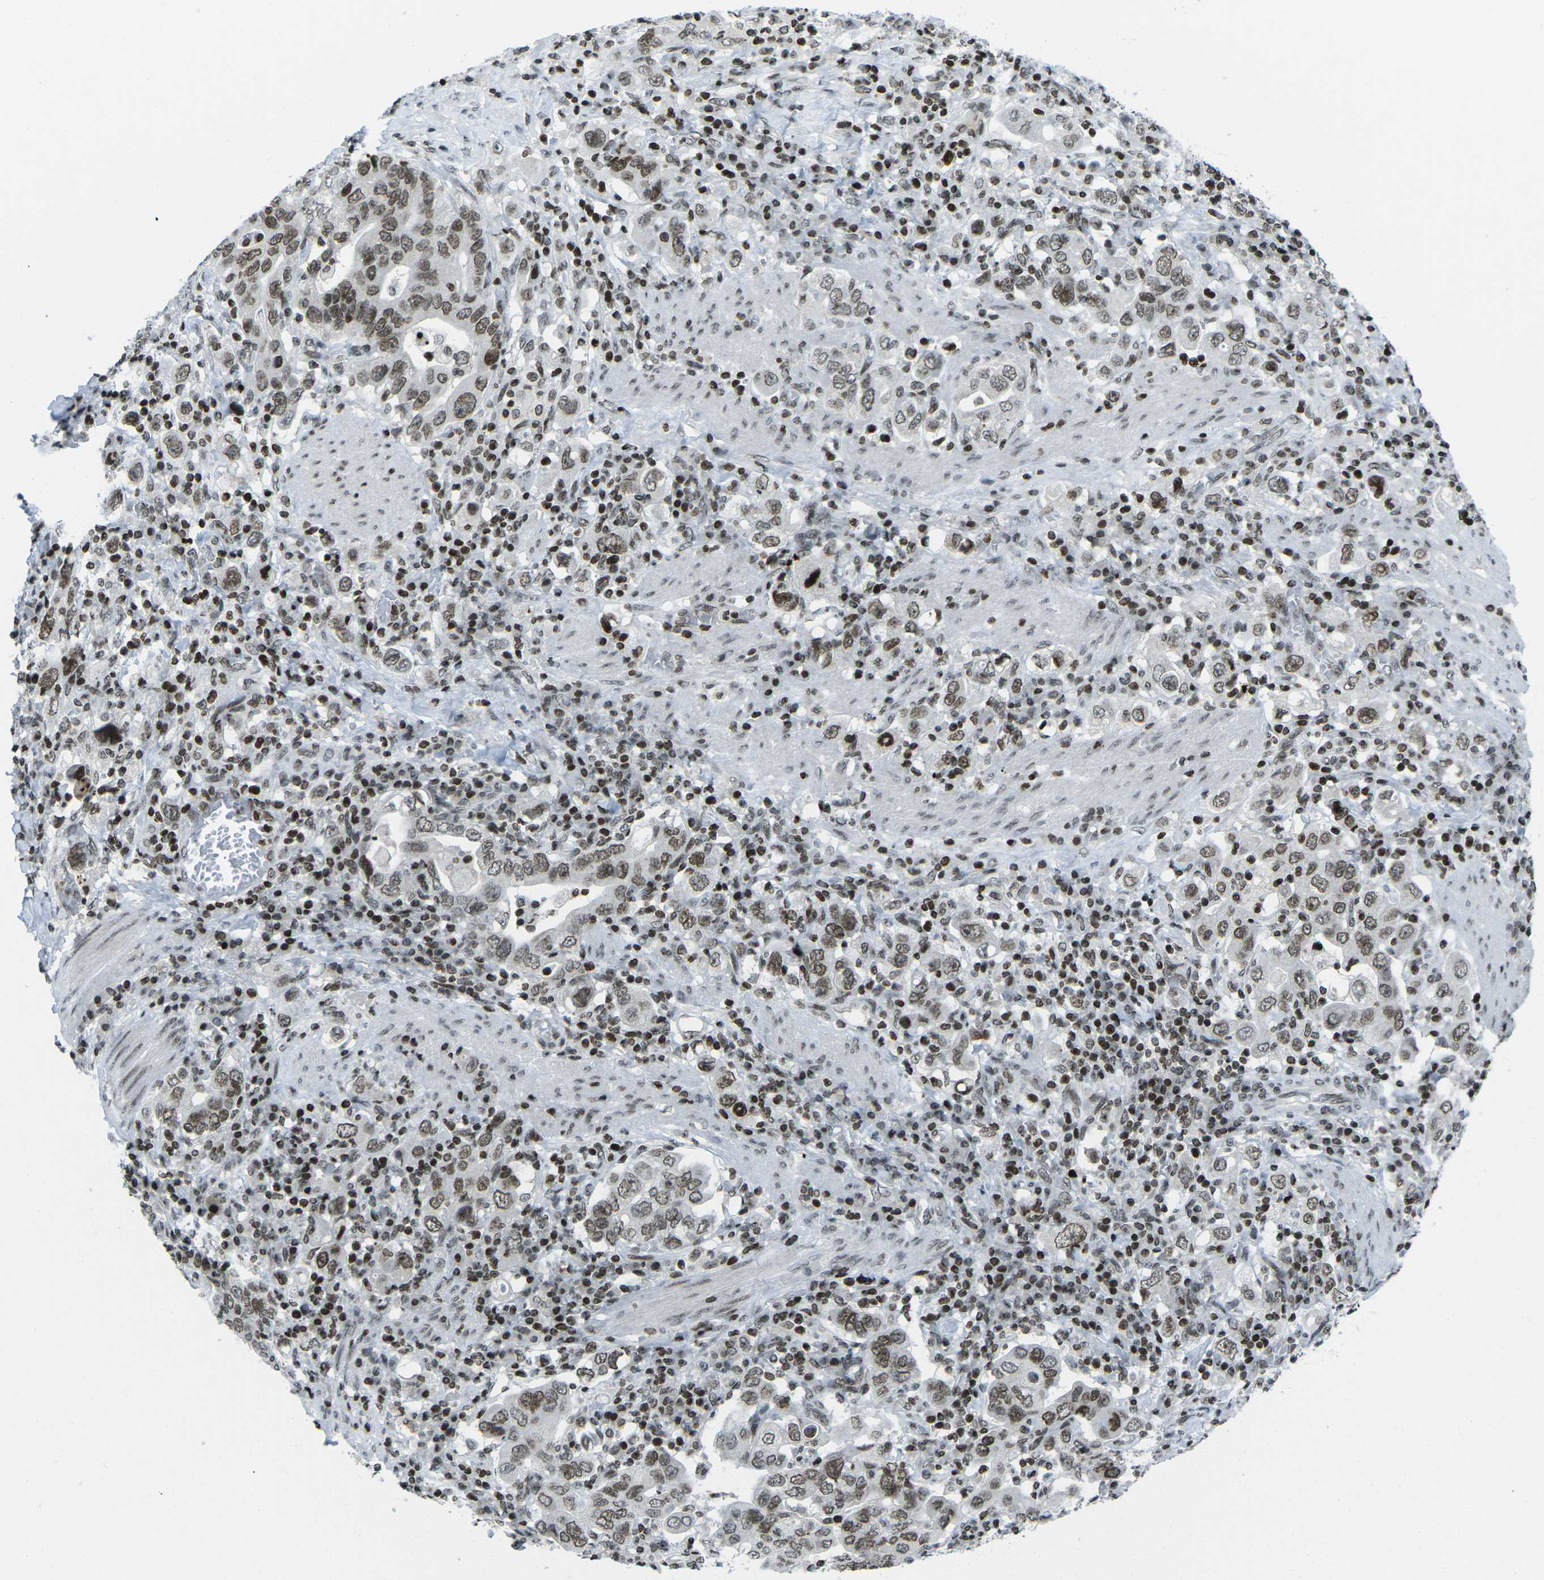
{"staining": {"intensity": "moderate", "quantity": ">75%", "location": "nuclear"}, "tissue": "stomach cancer", "cell_type": "Tumor cells", "image_type": "cancer", "snomed": [{"axis": "morphology", "description": "Adenocarcinoma, NOS"}, {"axis": "topography", "description": "Stomach, upper"}], "caption": "A photomicrograph of human stomach adenocarcinoma stained for a protein shows moderate nuclear brown staining in tumor cells. Using DAB (brown) and hematoxylin (blue) stains, captured at high magnification using brightfield microscopy.", "gene": "EME1", "patient": {"sex": "male", "age": 62}}